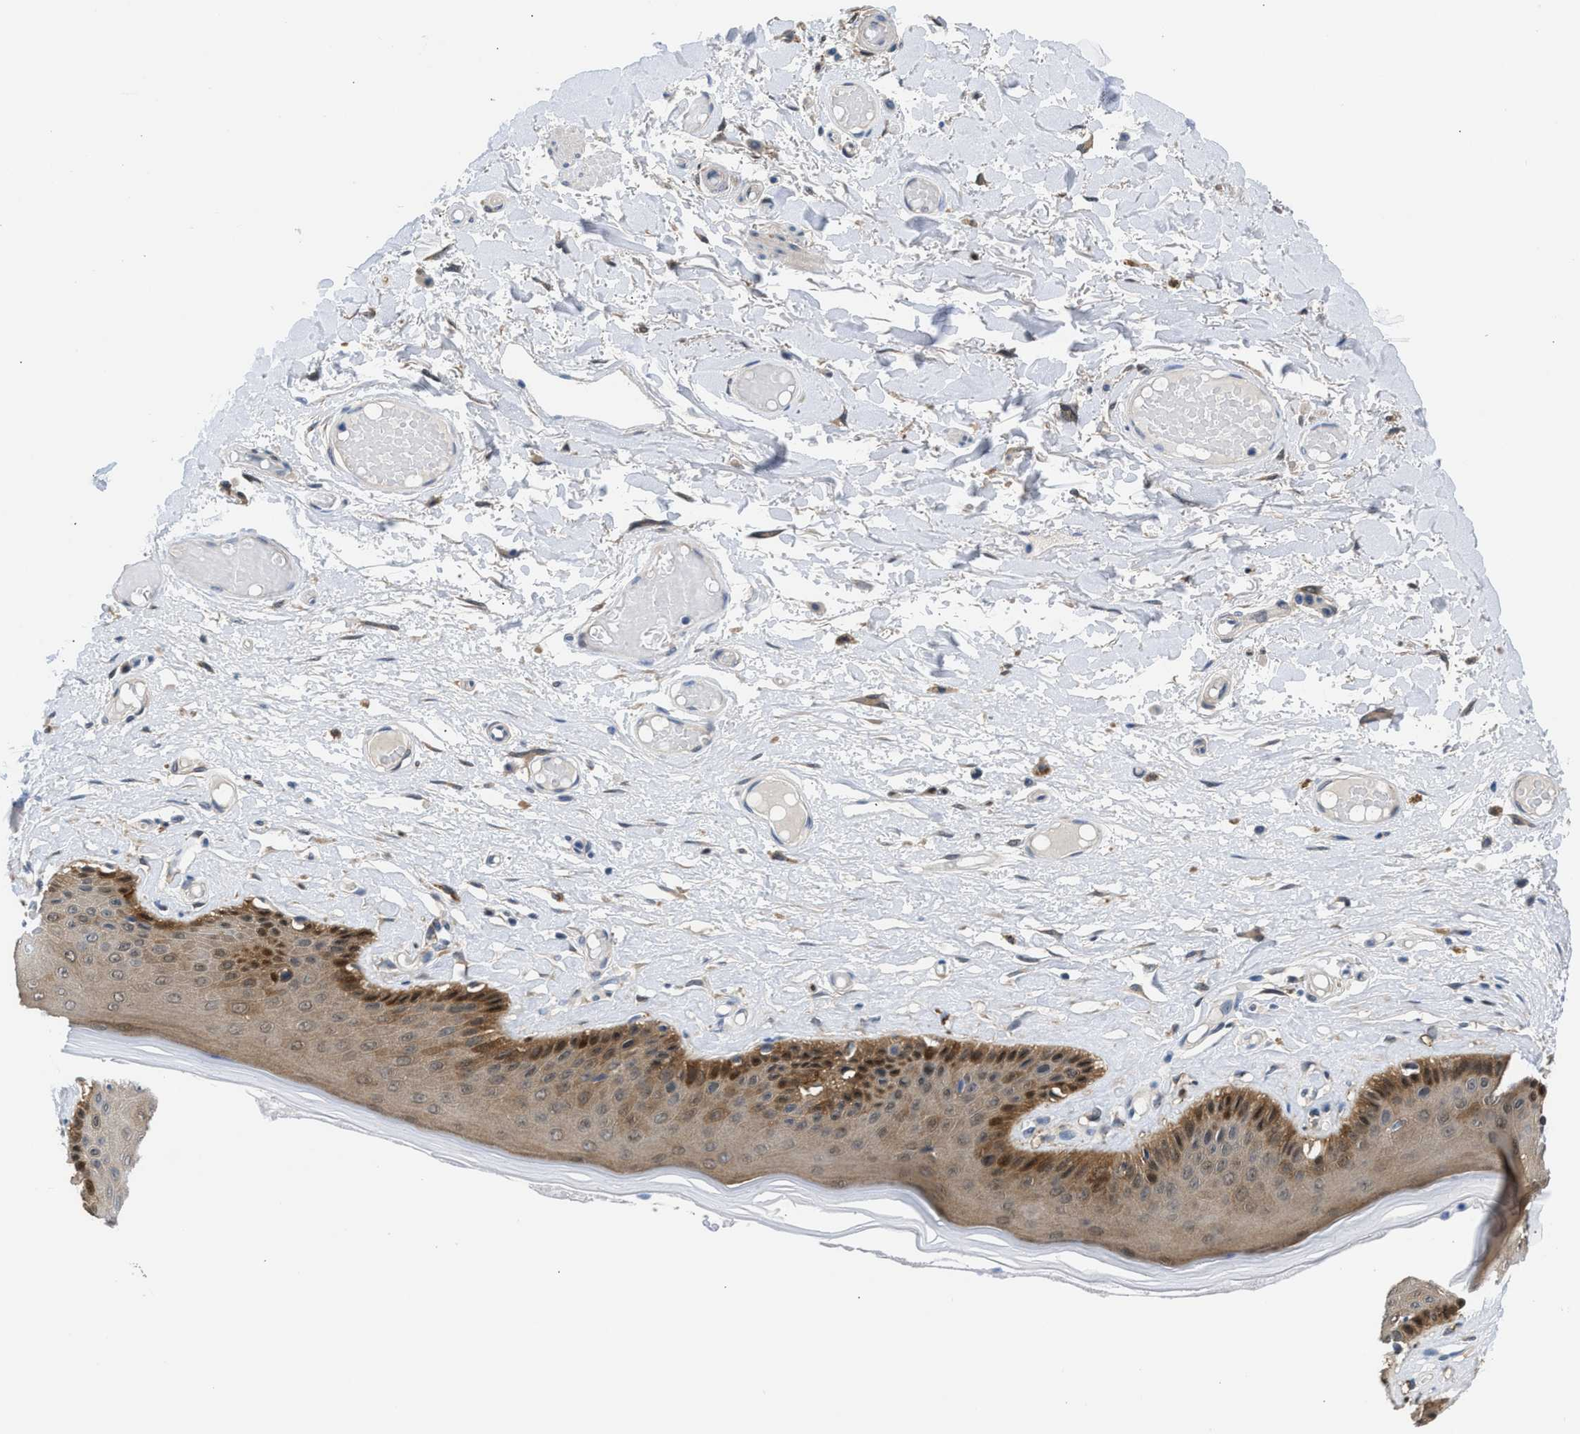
{"staining": {"intensity": "strong", "quantity": "25%-75%", "location": "cytoplasmic/membranous,nuclear"}, "tissue": "skin", "cell_type": "Epidermal cells", "image_type": "normal", "snomed": [{"axis": "morphology", "description": "Normal tissue, NOS"}, {"axis": "topography", "description": "Vulva"}], "caption": "Epidermal cells exhibit high levels of strong cytoplasmic/membranous,nuclear staining in about 25%-75% of cells in normal skin.", "gene": "CBR1", "patient": {"sex": "female", "age": 73}}